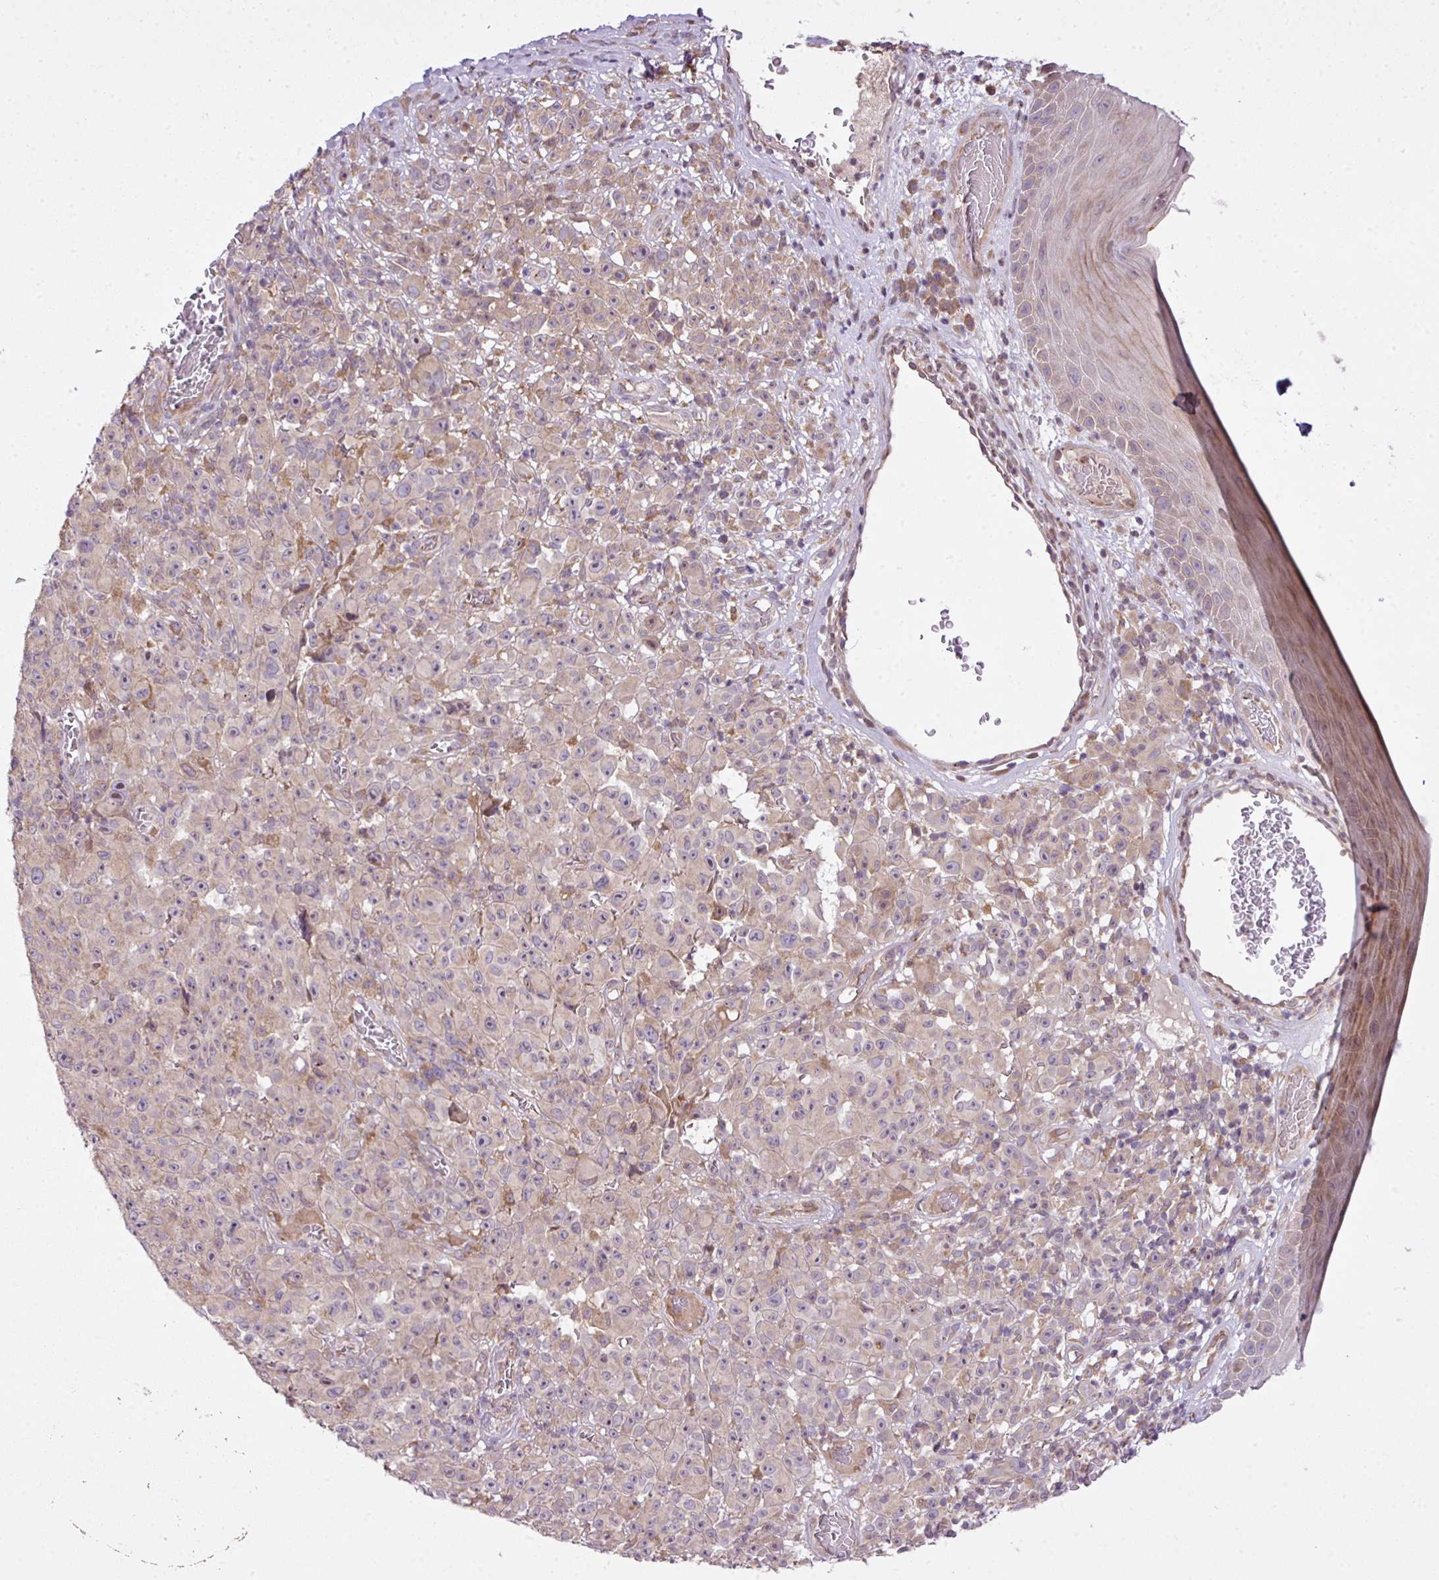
{"staining": {"intensity": "weak", "quantity": "<25%", "location": "cytoplasmic/membranous"}, "tissue": "melanoma", "cell_type": "Tumor cells", "image_type": "cancer", "snomed": [{"axis": "morphology", "description": "Malignant melanoma, NOS"}, {"axis": "topography", "description": "Skin"}], "caption": "High power microscopy micrograph of an immunohistochemistry (IHC) micrograph of melanoma, revealing no significant expression in tumor cells.", "gene": "COX18", "patient": {"sex": "female", "age": 82}}